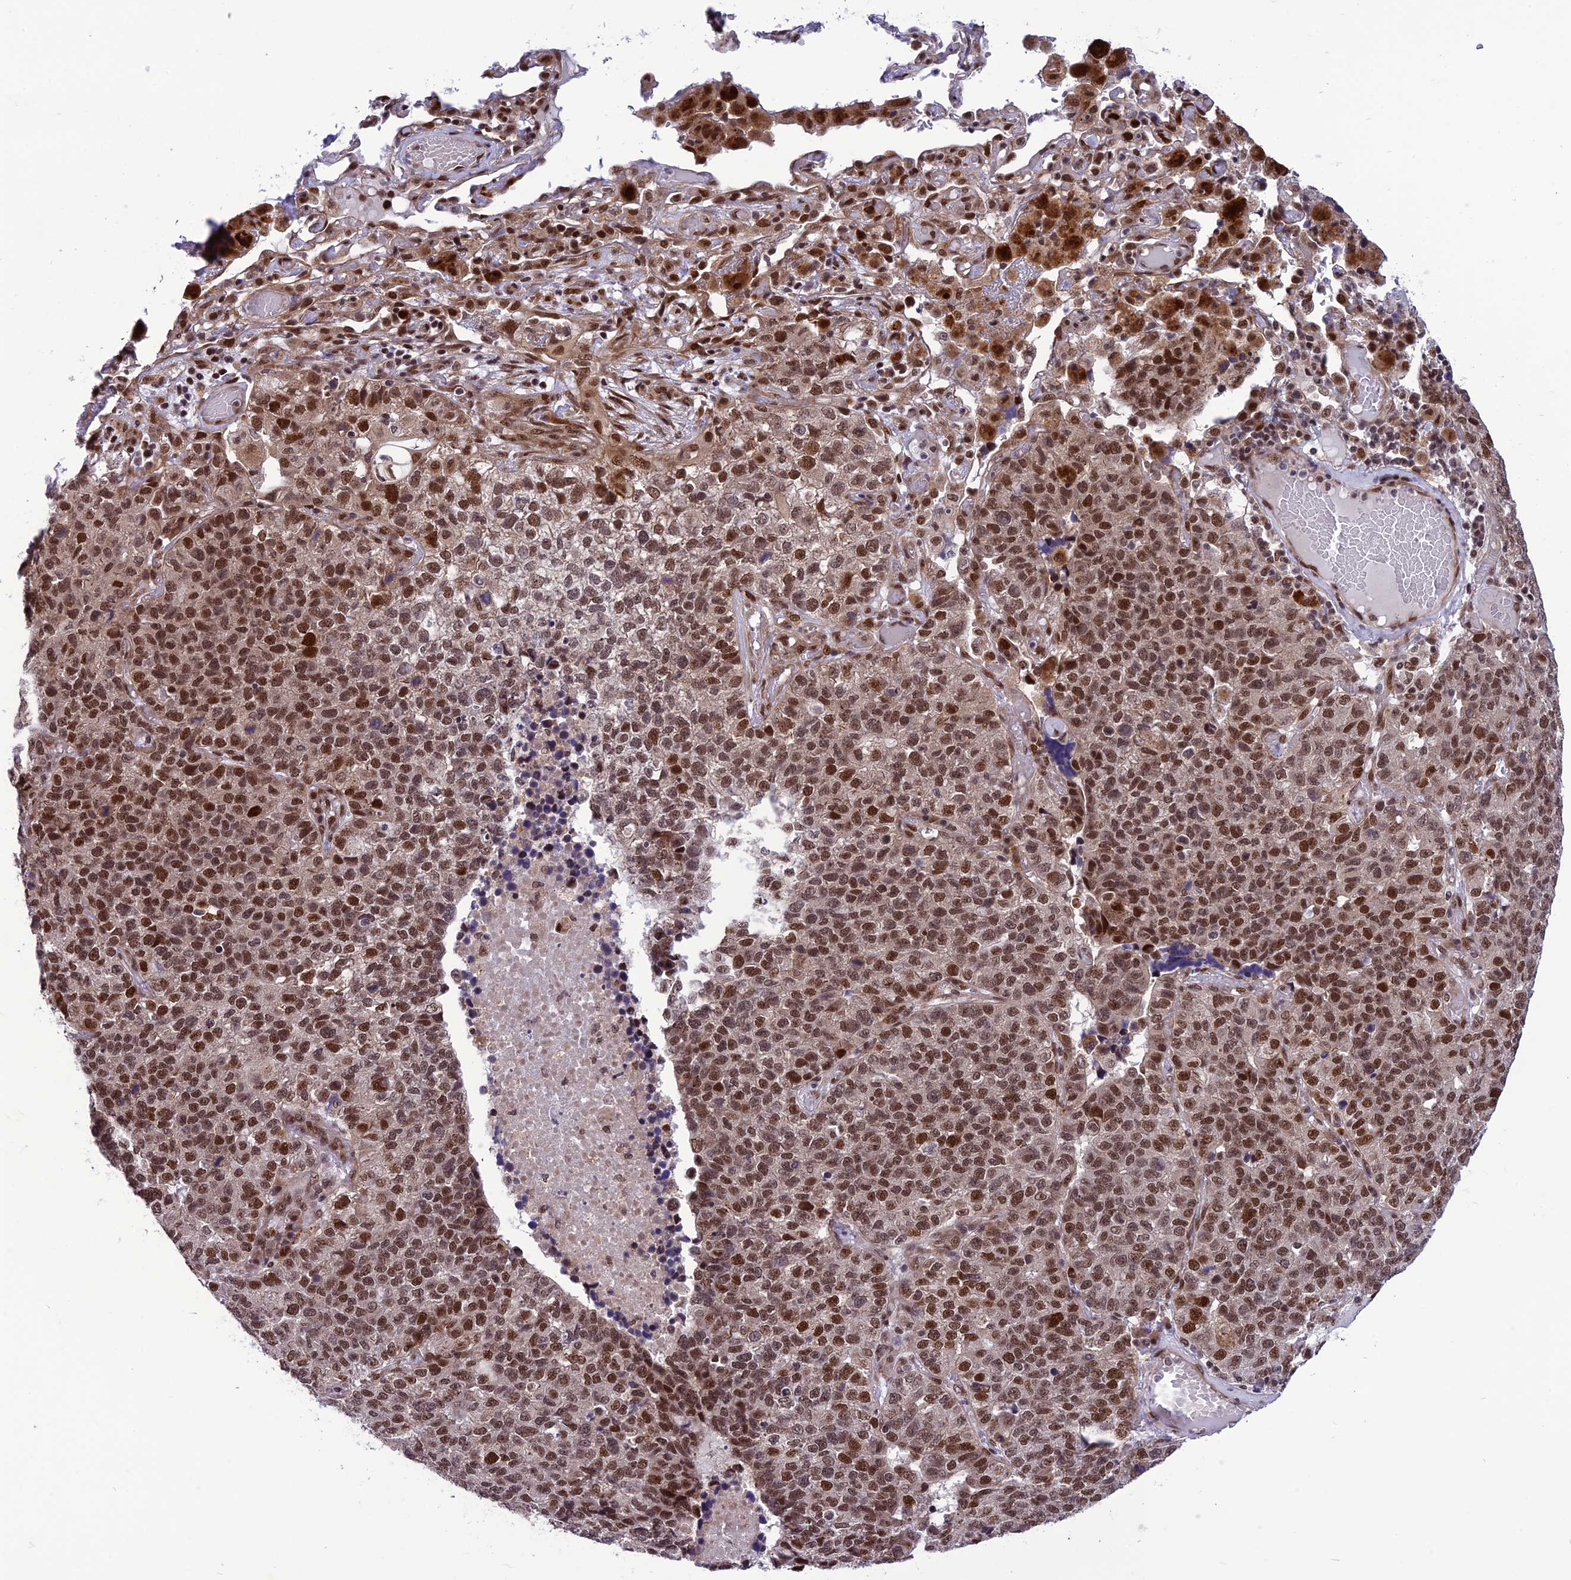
{"staining": {"intensity": "strong", "quantity": ">75%", "location": "nuclear"}, "tissue": "lung cancer", "cell_type": "Tumor cells", "image_type": "cancer", "snomed": [{"axis": "morphology", "description": "Adenocarcinoma, NOS"}, {"axis": "topography", "description": "Lung"}], "caption": "The immunohistochemical stain highlights strong nuclear positivity in tumor cells of lung cancer tissue.", "gene": "RTRAF", "patient": {"sex": "male", "age": 49}}